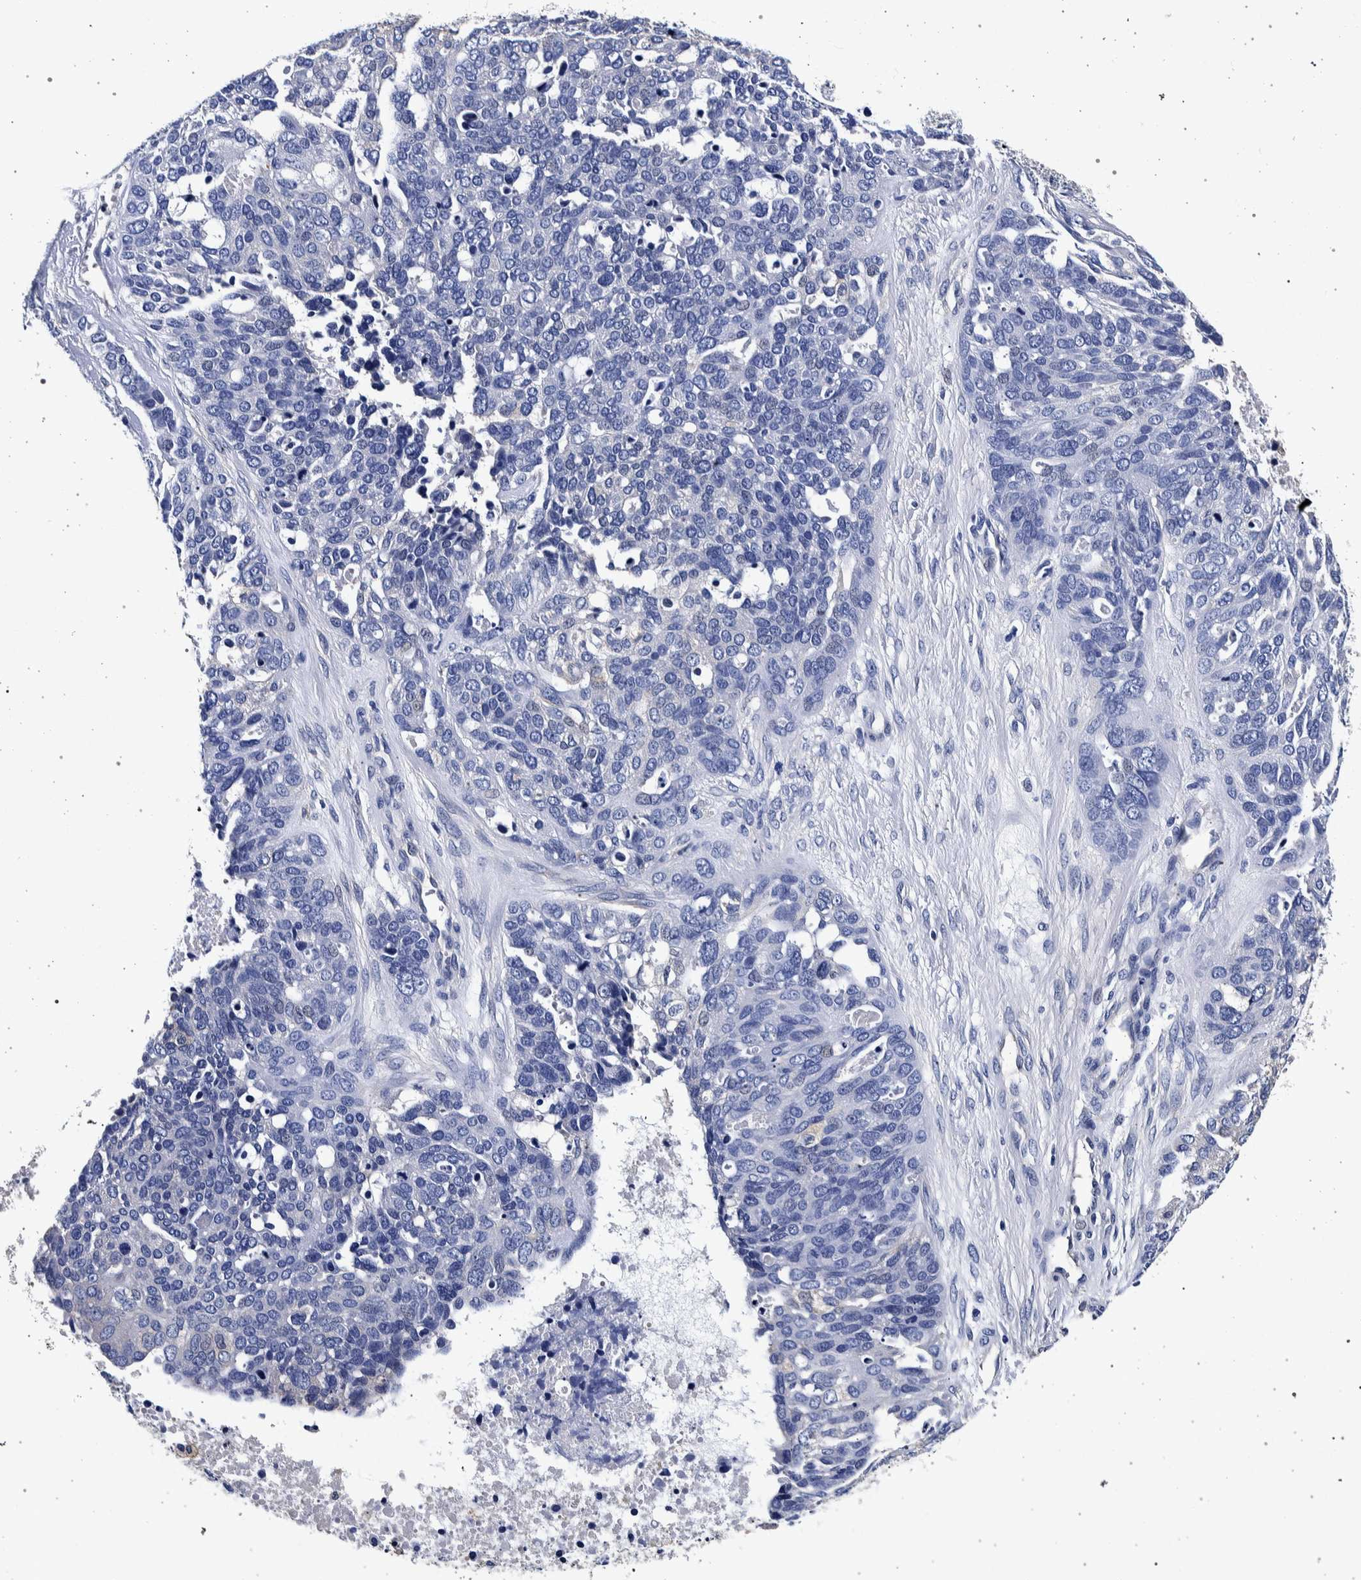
{"staining": {"intensity": "negative", "quantity": "none", "location": "none"}, "tissue": "ovarian cancer", "cell_type": "Tumor cells", "image_type": "cancer", "snomed": [{"axis": "morphology", "description": "Cystadenocarcinoma, serous, NOS"}, {"axis": "topography", "description": "Ovary"}], "caption": "IHC of human ovarian cancer (serous cystadenocarcinoma) demonstrates no expression in tumor cells. (Brightfield microscopy of DAB (3,3'-diaminobenzidine) immunohistochemistry (IHC) at high magnification).", "gene": "NIBAN2", "patient": {"sex": "female", "age": 44}}